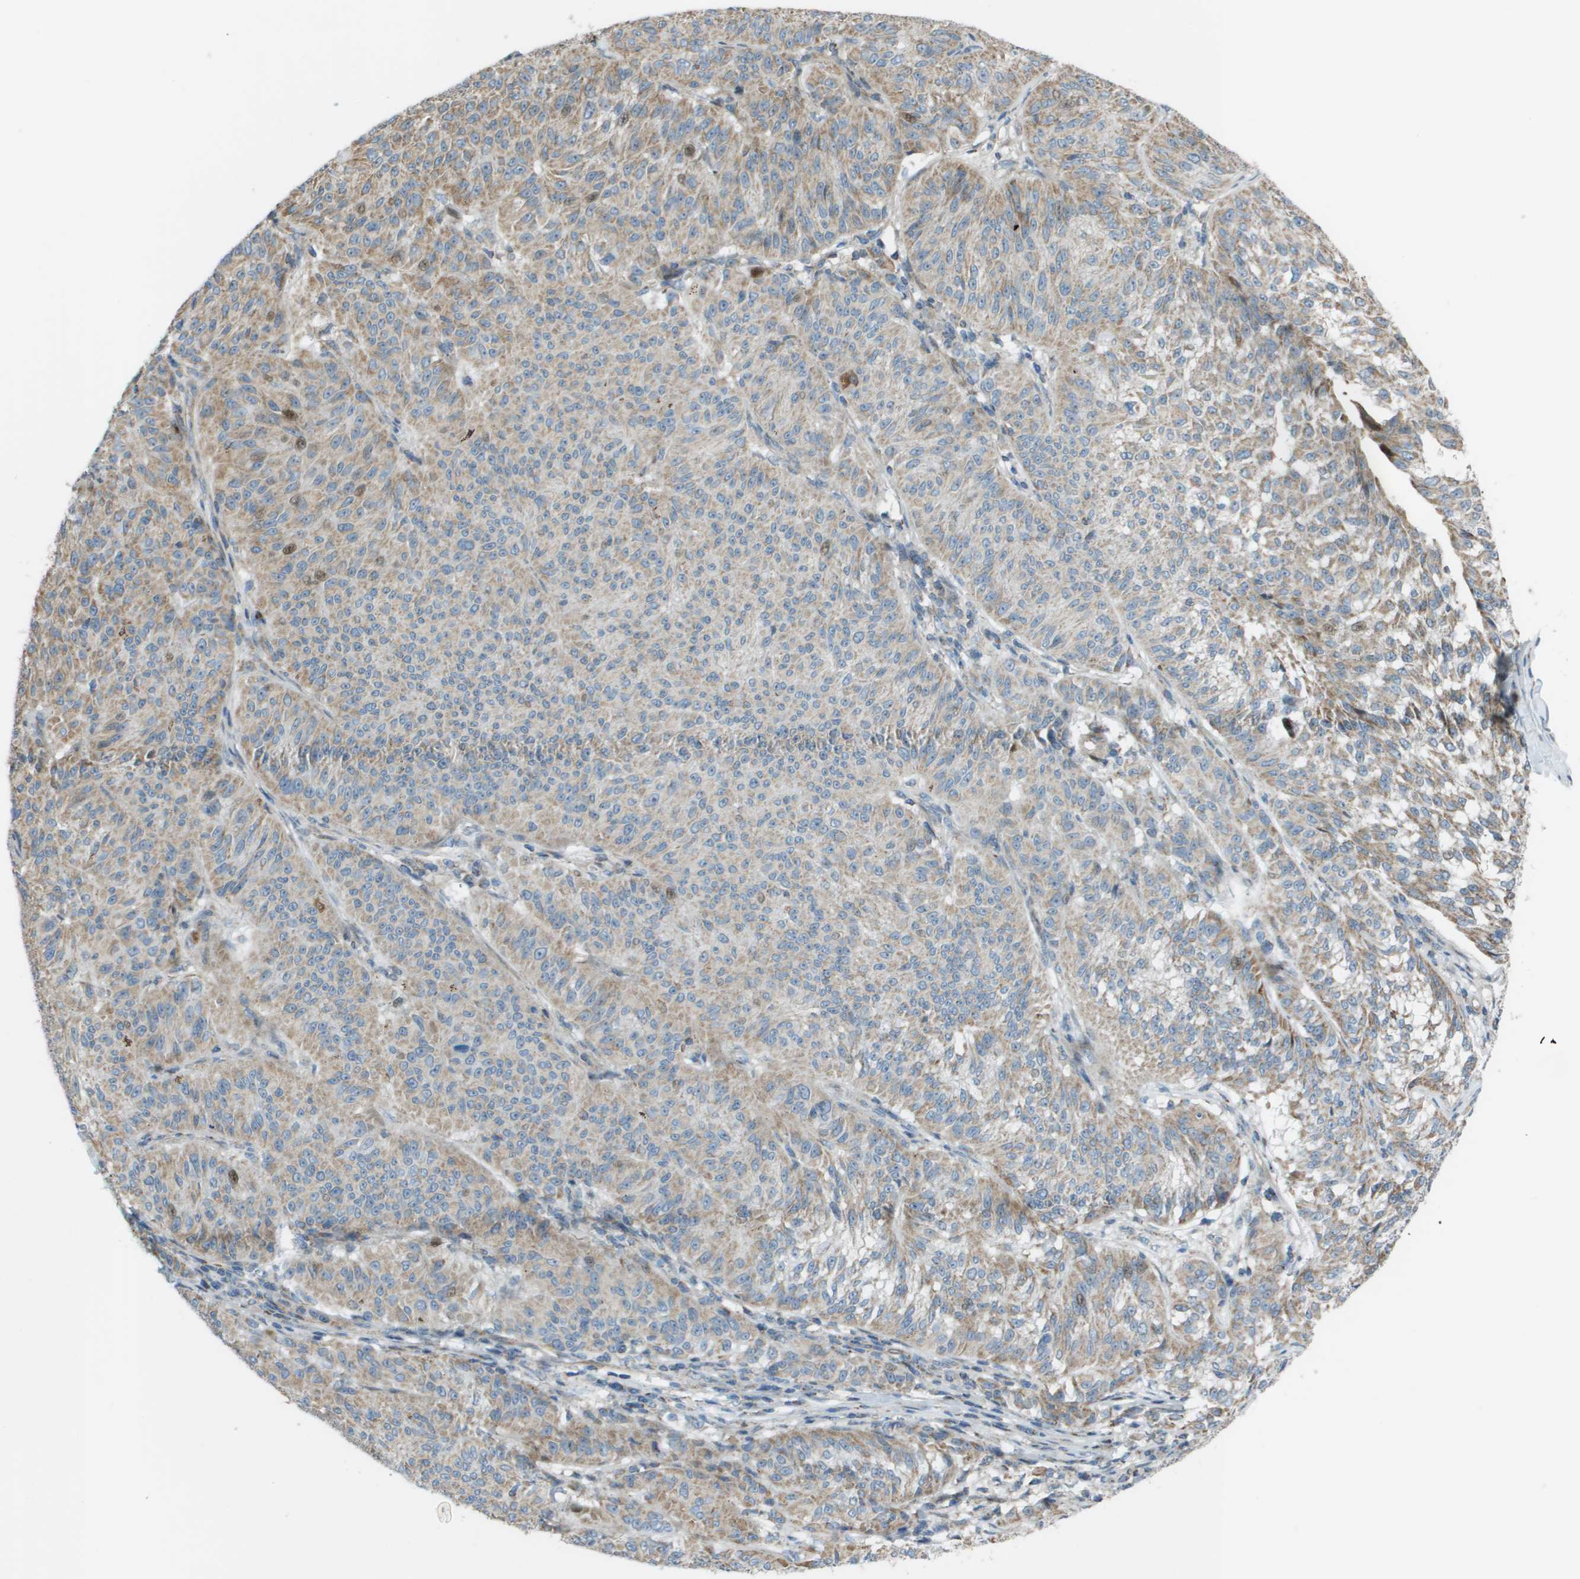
{"staining": {"intensity": "weak", "quantity": "25%-75%", "location": "cytoplasmic/membranous"}, "tissue": "melanoma", "cell_type": "Tumor cells", "image_type": "cancer", "snomed": [{"axis": "morphology", "description": "Malignant melanoma, NOS"}, {"axis": "topography", "description": "Skin"}], "caption": "Malignant melanoma stained for a protein (brown) exhibits weak cytoplasmic/membranous positive positivity in approximately 25%-75% of tumor cells.", "gene": "MGAT3", "patient": {"sex": "female", "age": 72}}